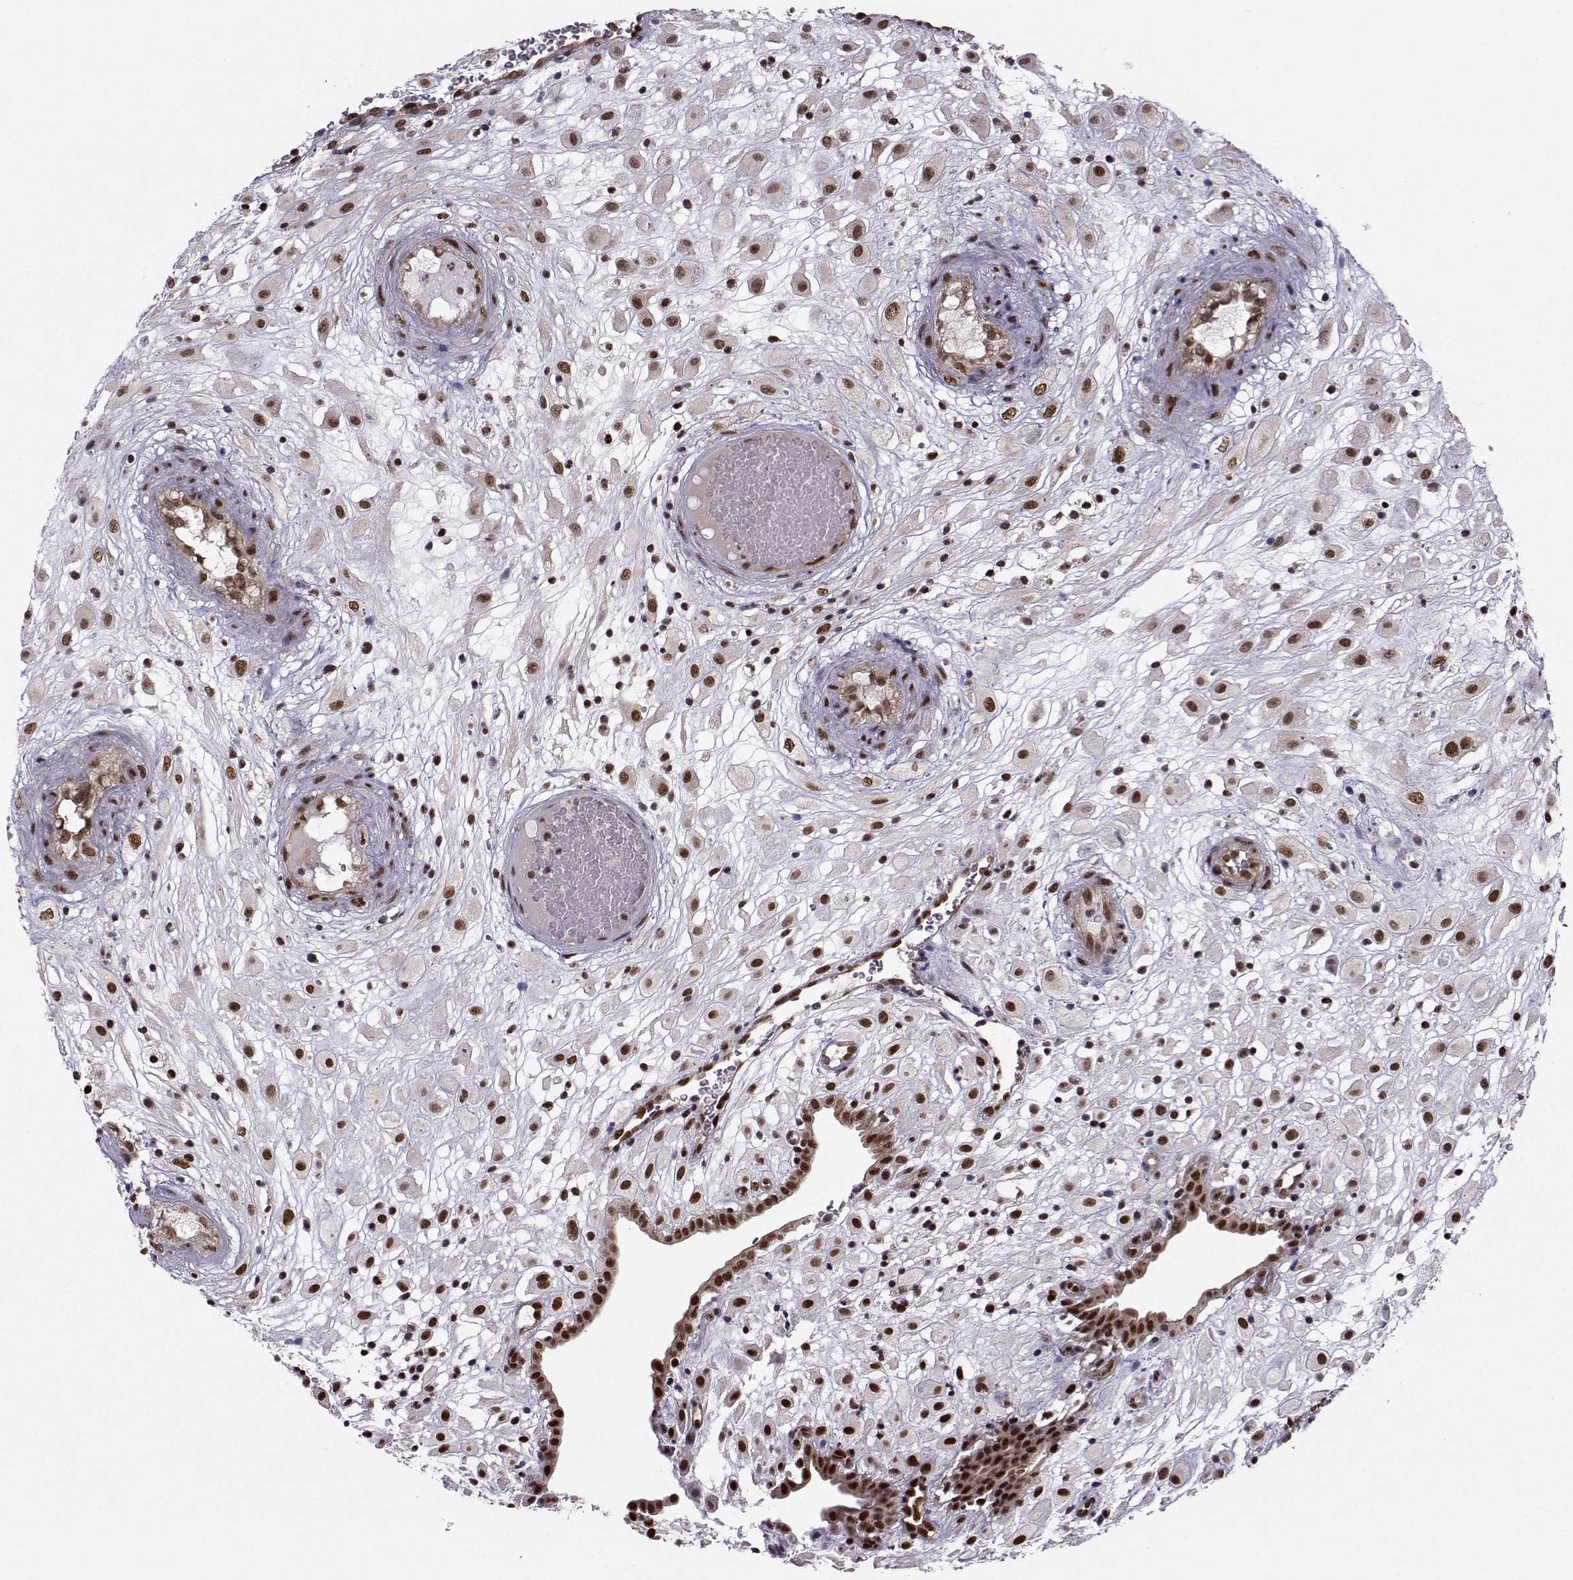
{"staining": {"intensity": "strong", "quantity": ">75%", "location": "nuclear"}, "tissue": "placenta", "cell_type": "Decidual cells", "image_type": "normal", "snomed": [{"axis": "morphology", "description": "Normal tissue, NOS"}, {"axis": "topography", "description": "Placenta"}], "caption": "Immunohistochemical staining of benign placenta shows high levels of strong nuclear staining in approximately >75% of decidual cells. (Brightfield microscopy of DAB IHC at high magnification).", "gene": "PKN2", "patient": {"sex": "female", "age": 24}}